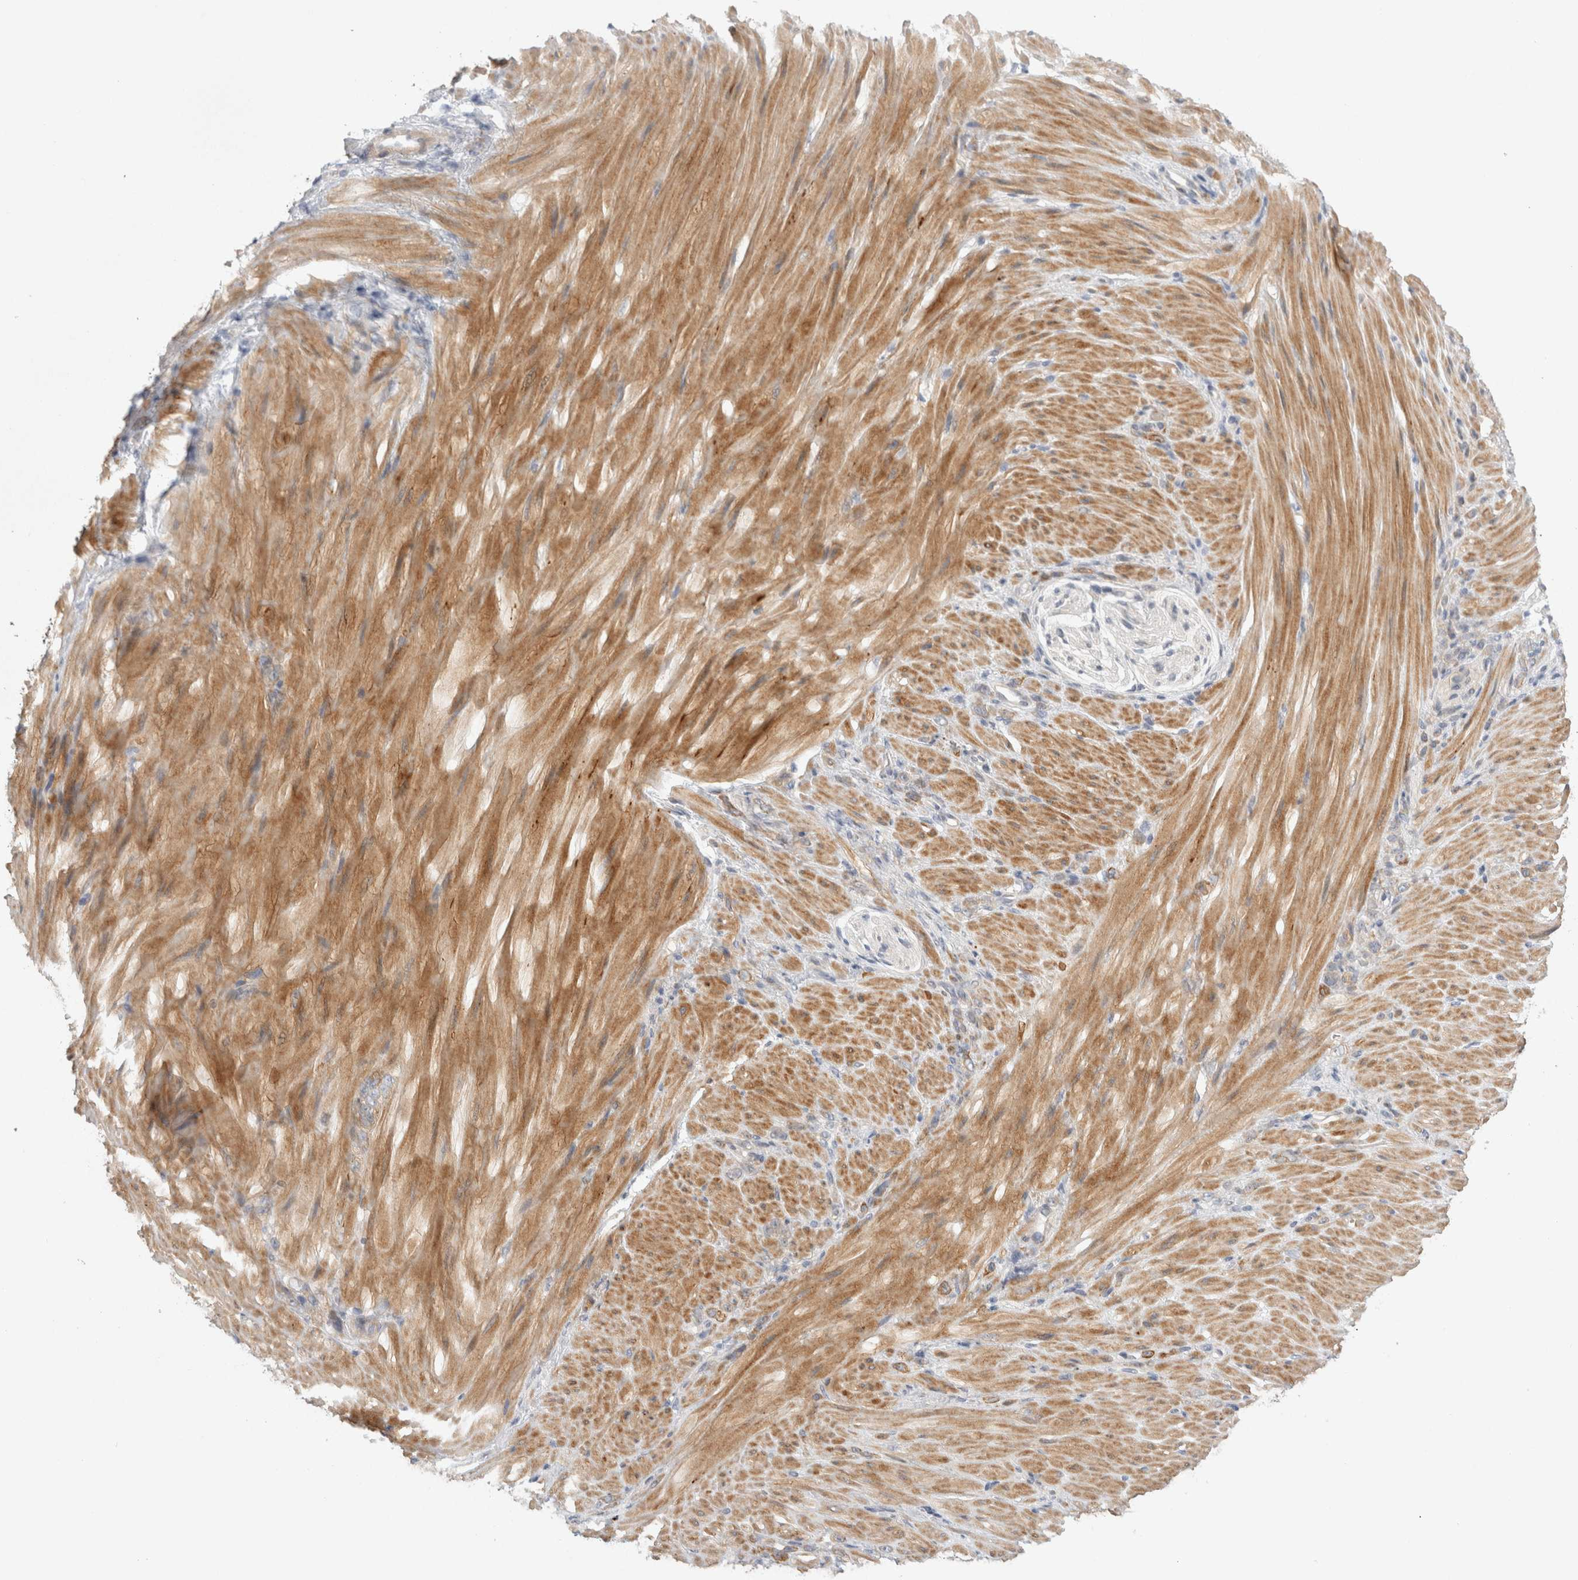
{"staining": {"intensity": "weak", "quantity": "<25%", "location": "cytoplasmic/membranous"}, "tissue": "stomach cancer", "cell_type": "Tumor cells", "image_type": "cancer", "snomed": [{"axis": "morphology", "description": "Normal tissue, NOS"}, {"axis": "morphology", "description": "Adenocarcinoma, NOS"}, {"axis": "topography", "description": "Stomach"}], "caption": "Tumor cells are negative for brown protein staining in stomach cancer. (IHC, brightfield microscopy, high magnification).", "gene": "BZW2", "patient": {"sex": "male", "age": 82}}